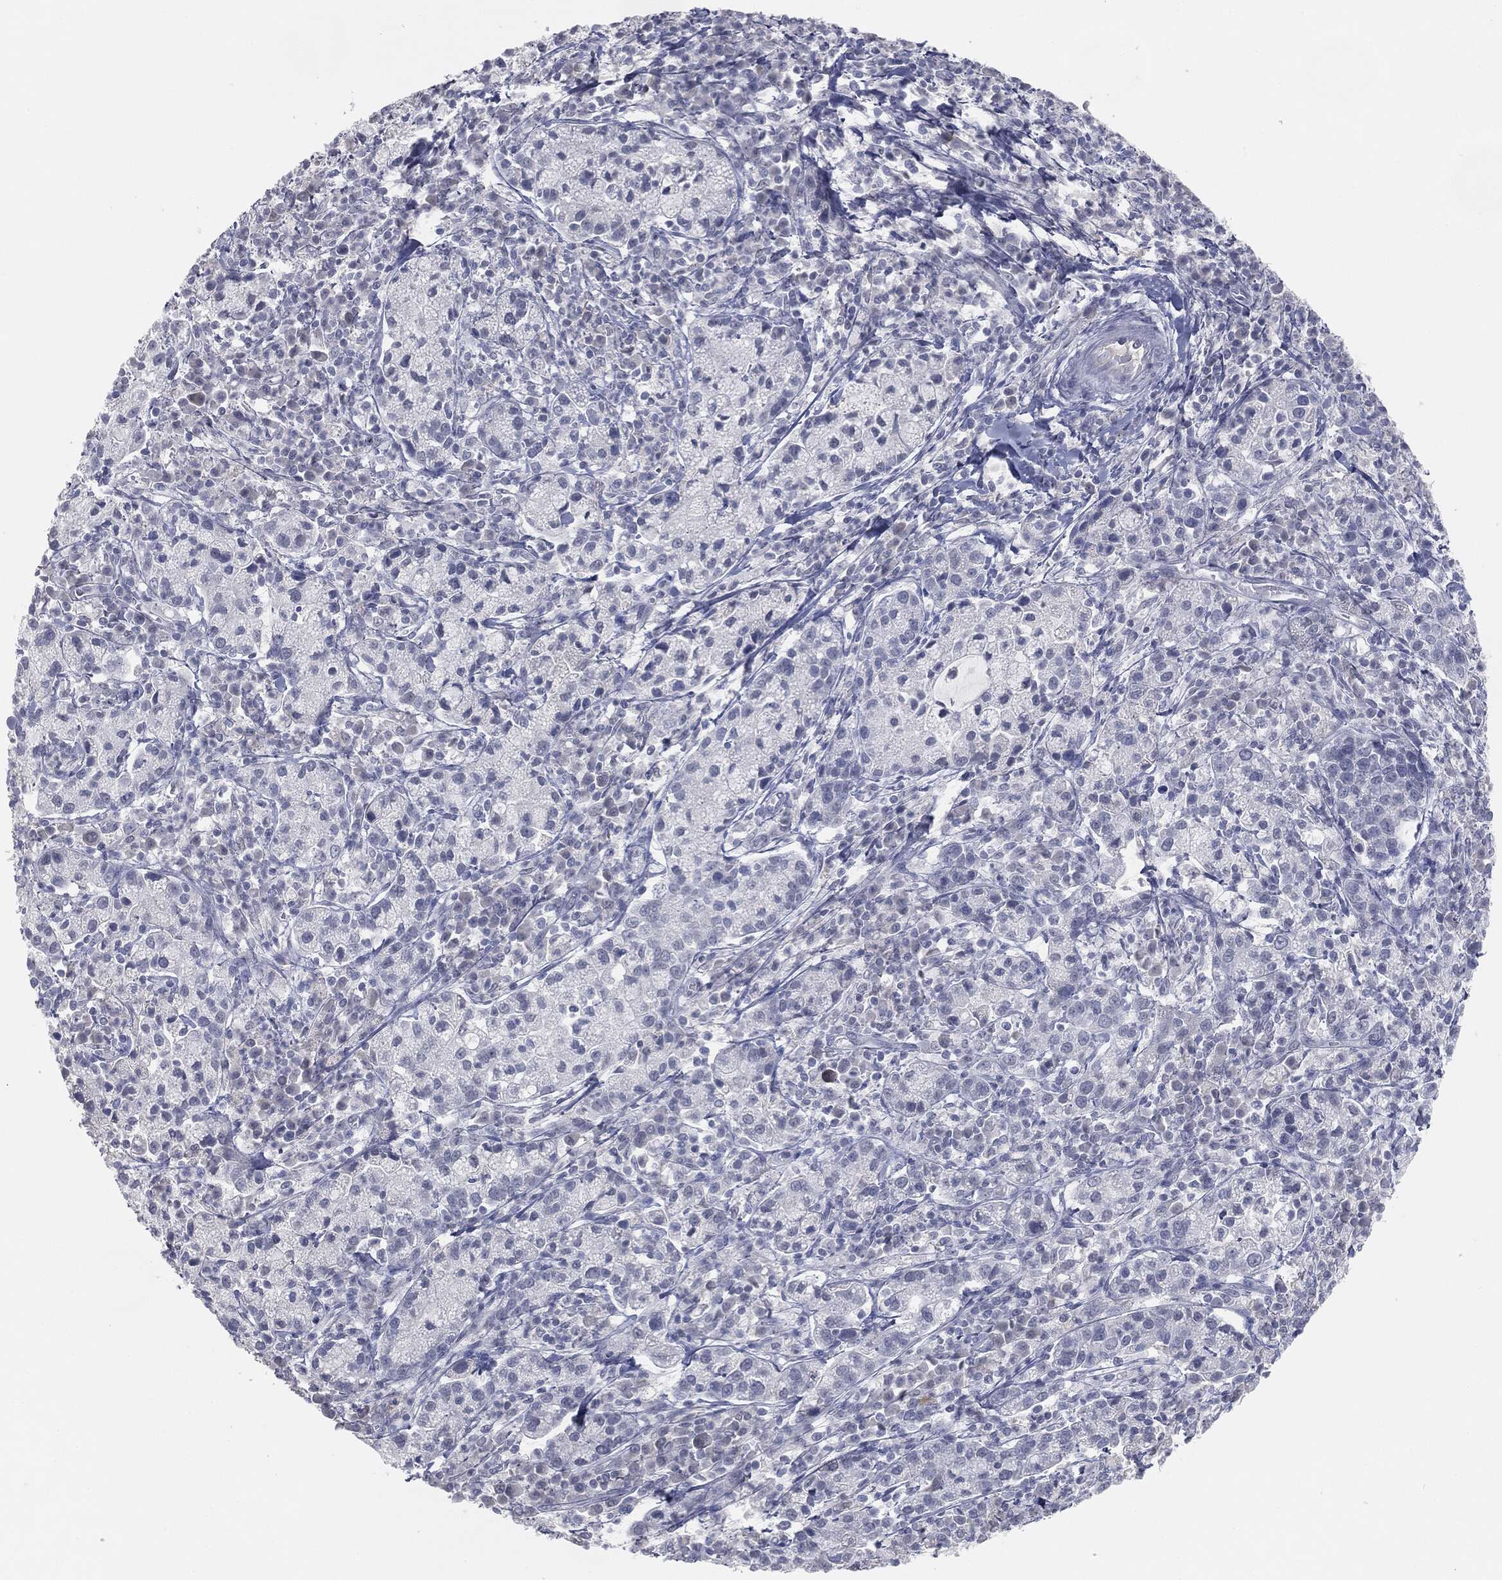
{"staining": {"intensity": "negative", "quantity": "none", "location": "none"}, "tissue": "cervical cancer", "cell_type": "Tumor cells", "image_type": "cancer", "snomed": [{"axis": "morphology", "description": "Normal tissue, NOS"}, {"axis": "morphology", "description": "Adenocarcinoma, NOS"}, {"axis": "topography", "description": "Cervix"}], "caption": "The histopathology image demonstrates no staining of tumor cells in cervical cancer (adenocarcinoma).", "gene": "PRAME", "patient": {"sex": "female", "age": 44}}